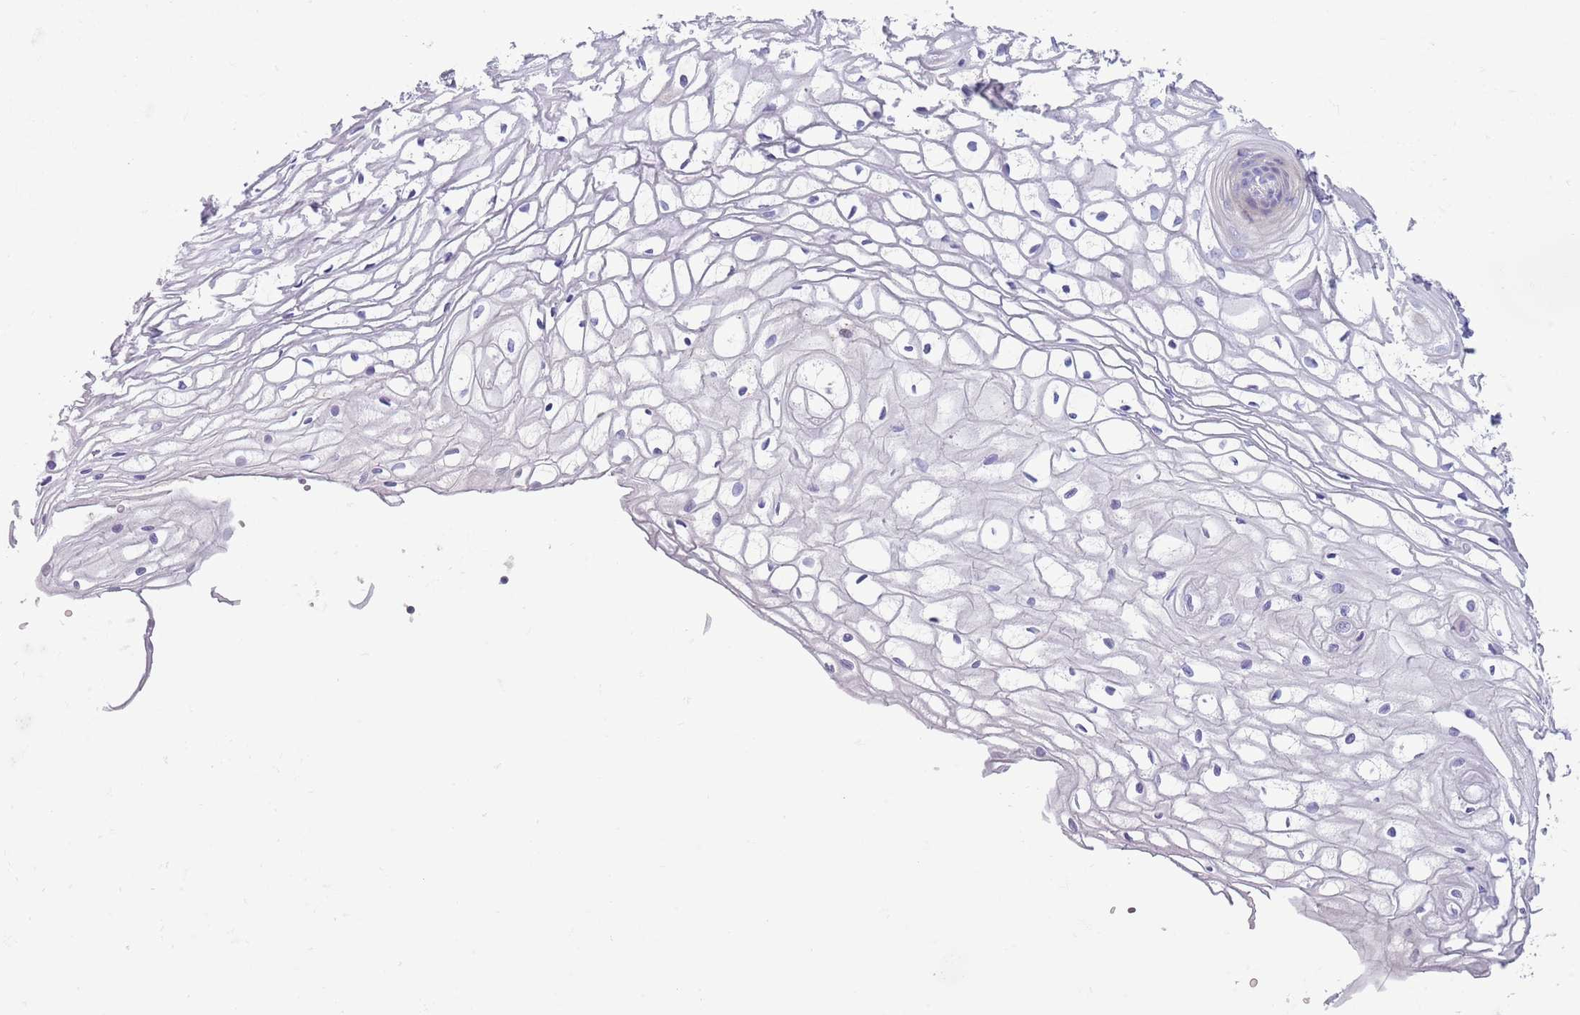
{"staining": {"intensity": "negative", "quantity": "none", "location": "none"}, "tissue": "vagina", "cell_type": "Squamous epithelial cells", "image_type": "normal", "snomed": [{"axis": "morphology", "description": "Normal tissue, NOS"}, {"axis": "topography", "description": "Vagina"}], "caption": "Immunohistochemistry photomicrograph of normal vagina: human vagina stained with DAB demonstrates no significant protein expression in squamous epithelial cells. The staining was performed using DAB (3,3'-diaminobenzidine) to visualize the protein expression in brown, while the nuclei were stained in blue with hematoxylin (Magnification: 20x).", "gene": "DDHD1", "patient": {"sex": "female", "age": 34}}